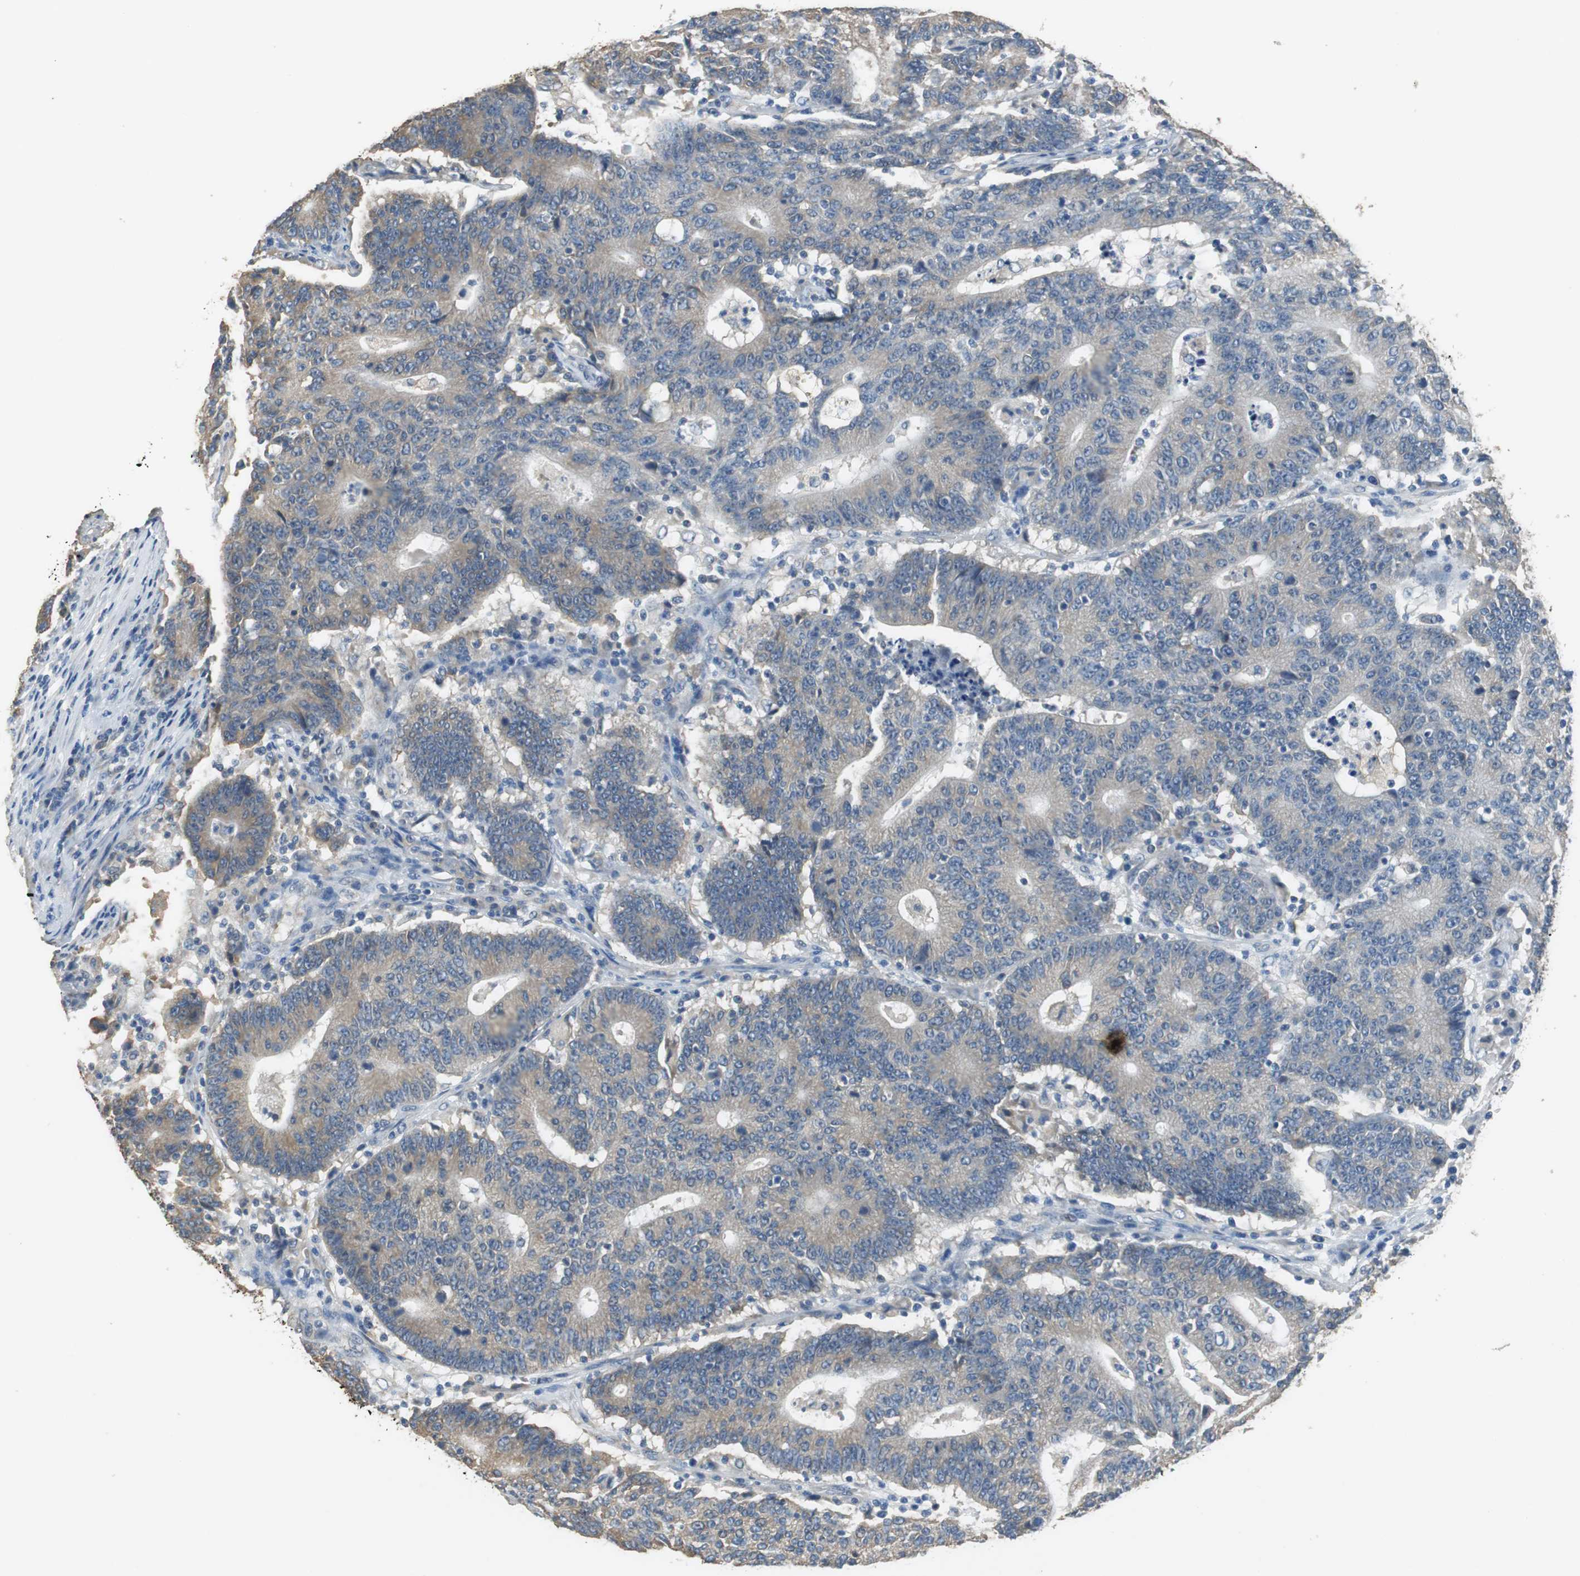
{"staining": {"intensity": "moderate", "quantity": ">75%", "location": "cytoplasmic/membranous"}, "tissue": "colorectal cancer", "cell_type": "Tumor cells", "image_type": "cancer", "snomed": [{"axis": "morphology", "description": "Normal tissue, NOS"}, {"axis": "morphology", "description": "Adenocarcinoma, NOS"}, {"axis": "topography", "description": "Colon"}], "caption": "Immunohistochemical staining of human colorectal adenocarcinoma reveals medium levels of moderate cytoplasmic/membranous protein staining in about >75% of tumor cells.", "gene": "ALDH4A1", "patient": {"sex": "female", "age": 75}}